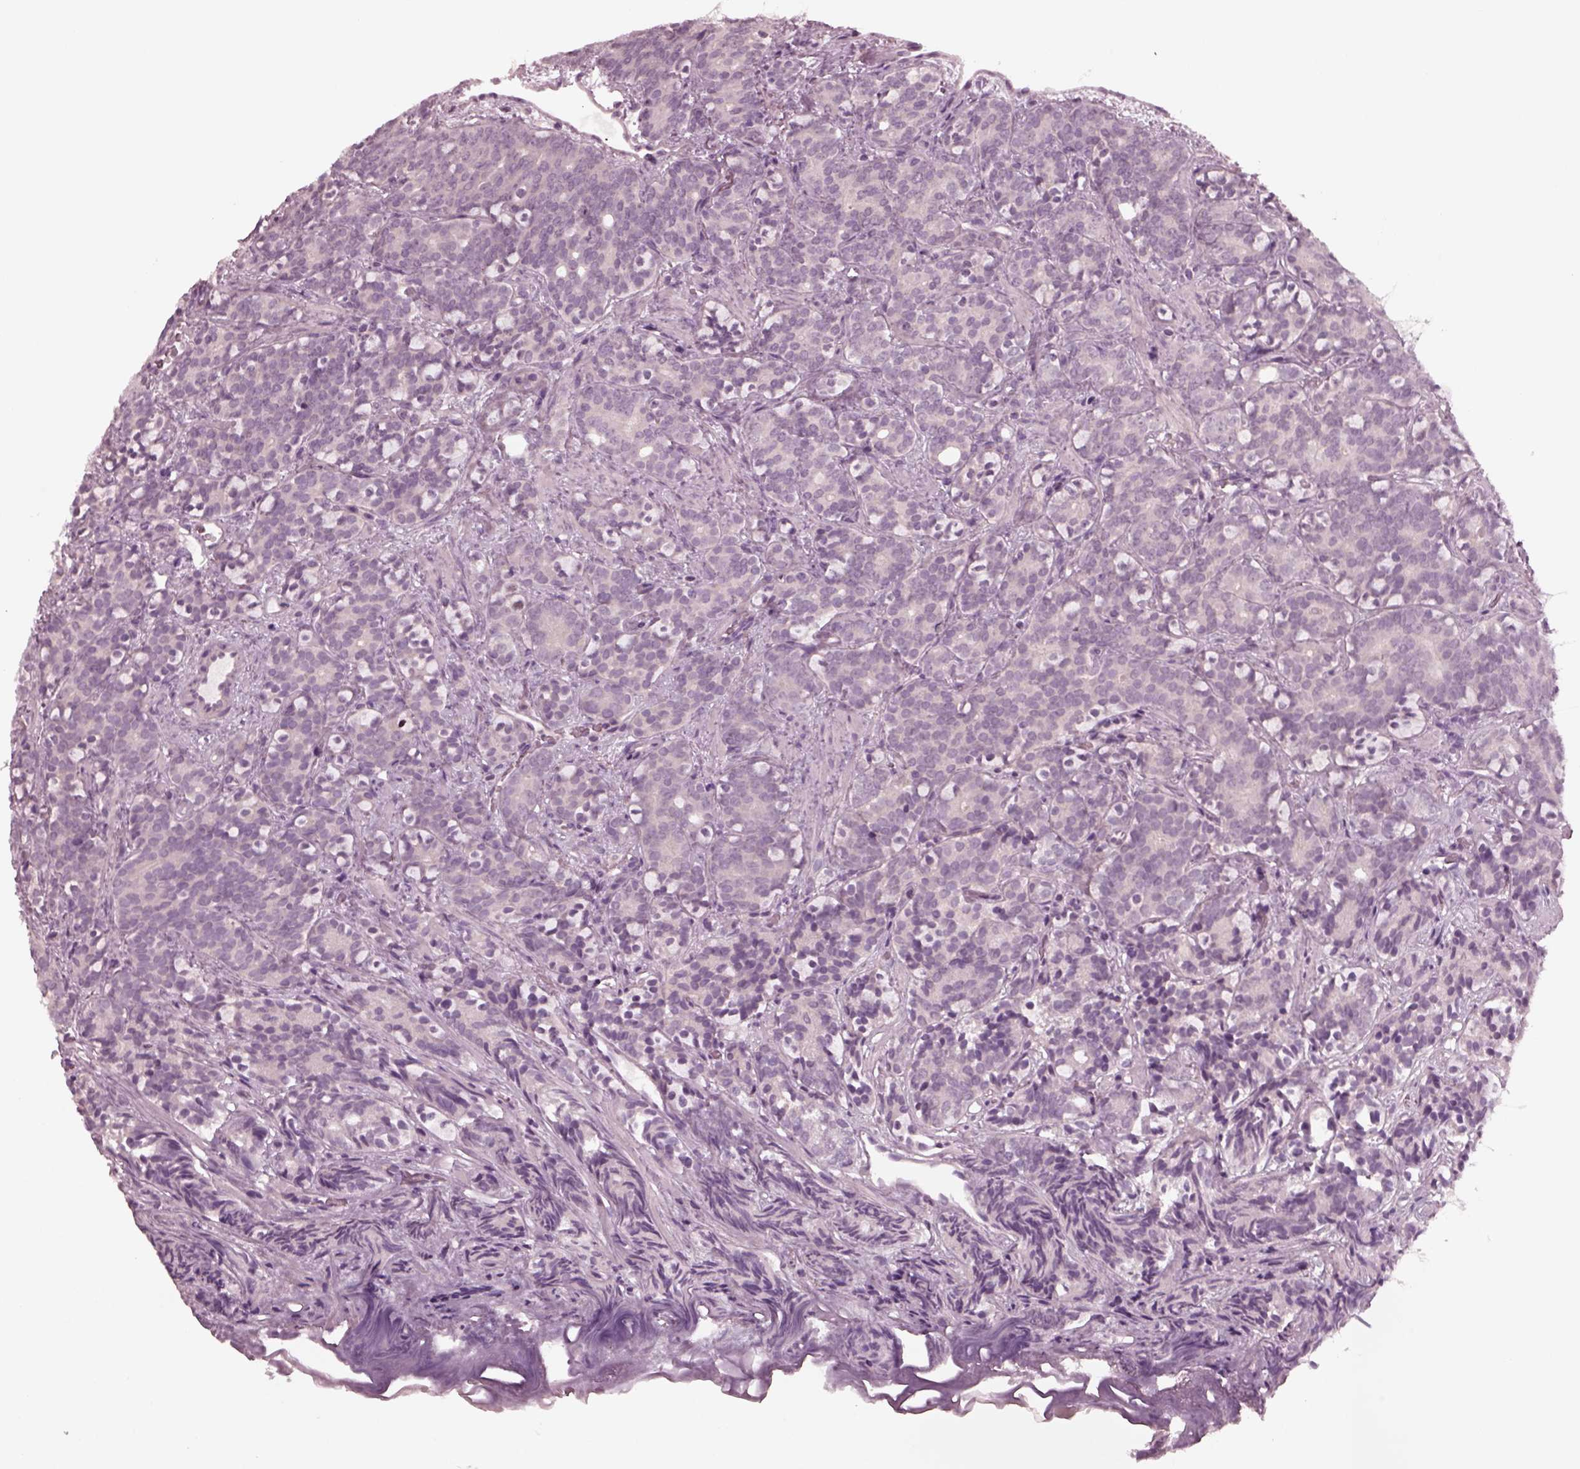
{"staining": {"intensity": "negative", "quantity": "none", "location": "none"}, "tissue": "prostate cancer", "cell_type": "Tumor cells", "image_type": "cancer", "snomed": [{"axis": "morphology", "description": "Adenocarcinoma, High grade"}, {"axis": "topography", "description": "Prostate"}], "caption": "An image of human high-grade adenocarcinoma (prostate) is negative for staining in tumor cells.", "gene": "YY2", "patient": {"sex": "male", "age": 84}}